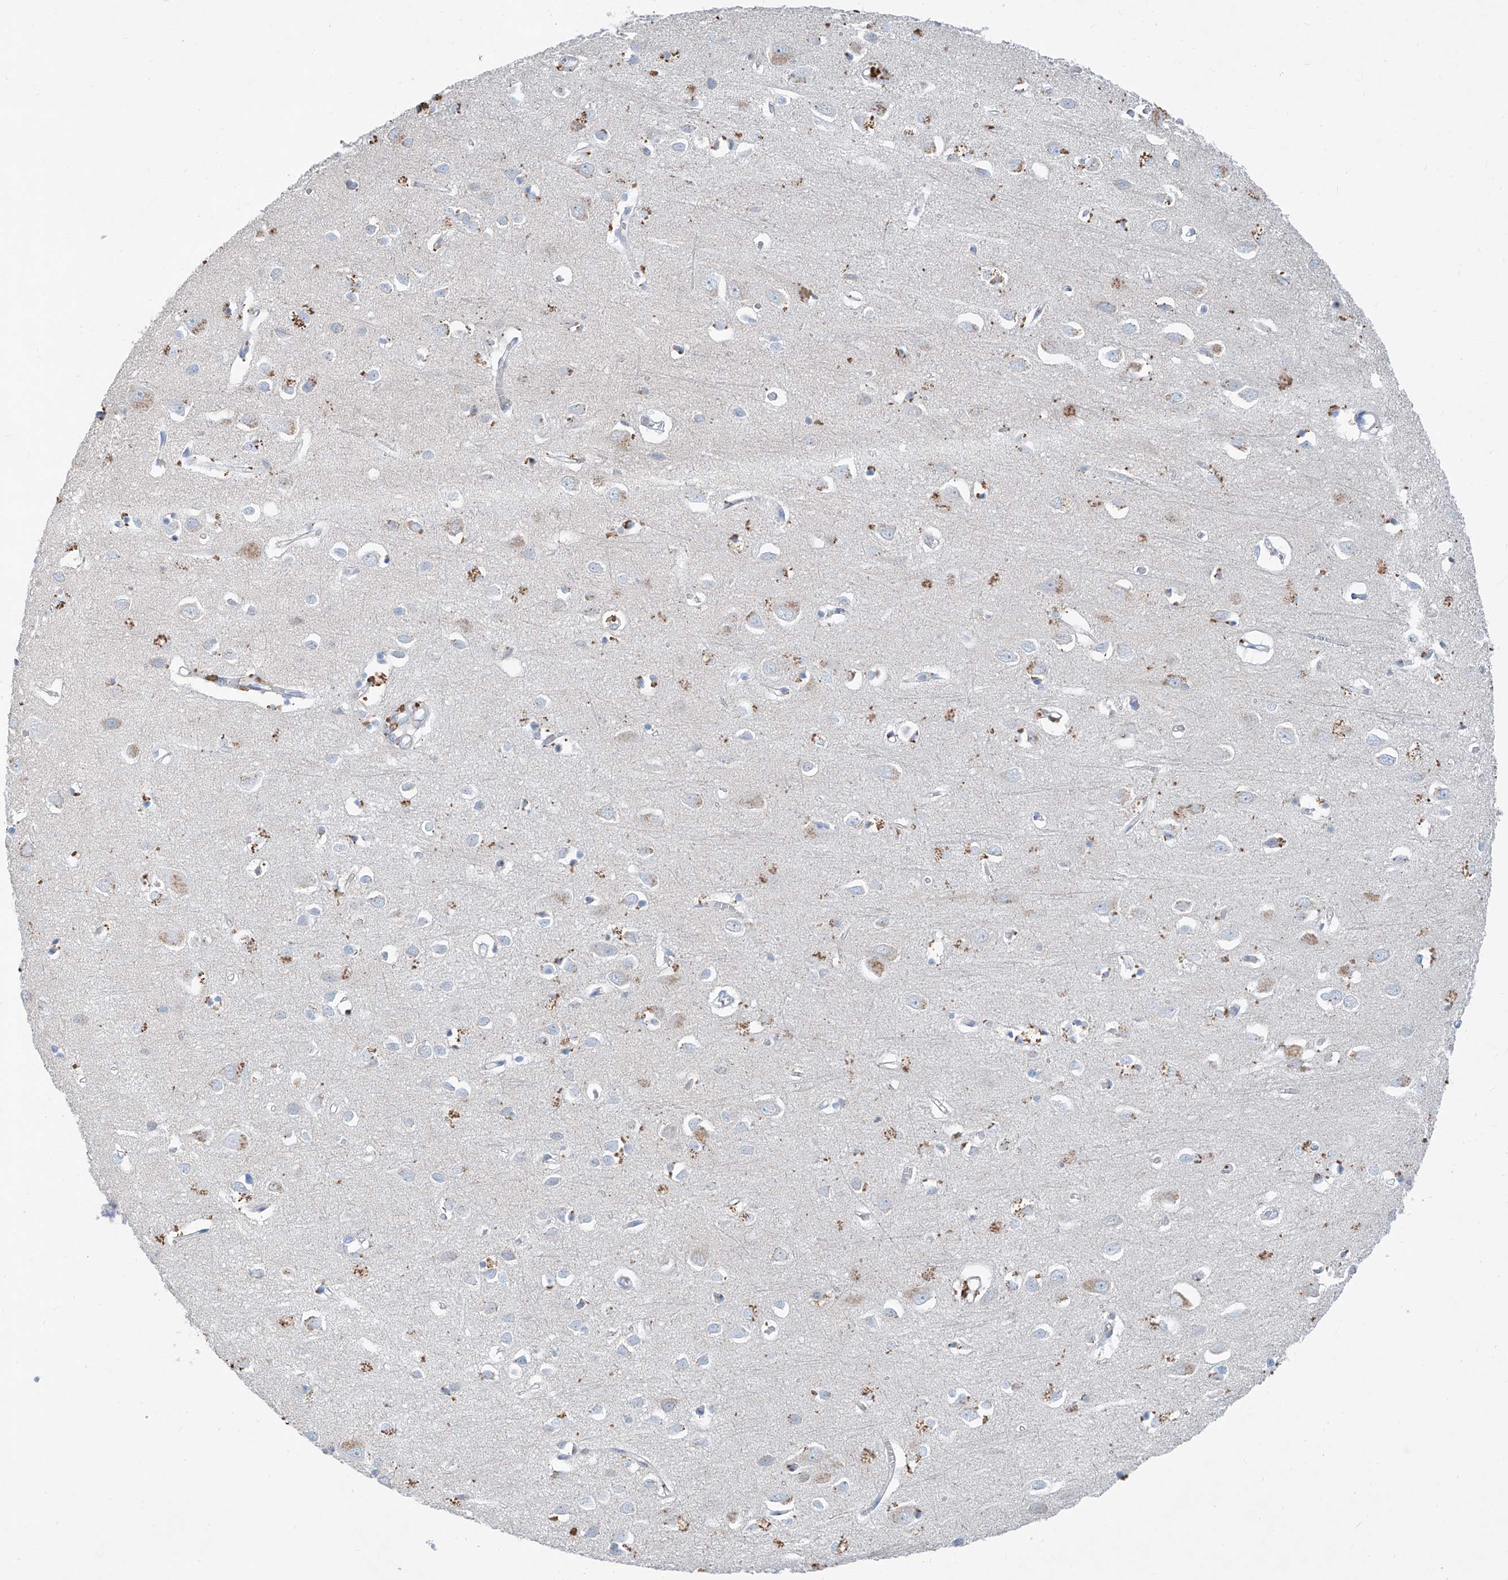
{"staining": {"intensity": "negative", "quantity": "none", "location": "none"}, "tissue": "cerebral cortex", "cell_type": "Endothelial cells", "image_type": "normal", "snomed": [{"axis": "morphology", "description": "Normal tissue, NOS"}, {"axis": "topography", "description": "Cerebral cortex"}], "caption": "This is a image of immunohistochemistry staining of unremarkable cerebral cortex, which shows no staining in endothelial cells.", "gene": "ANKRD34A", "patient": {"sex": "female", "age": 64}}